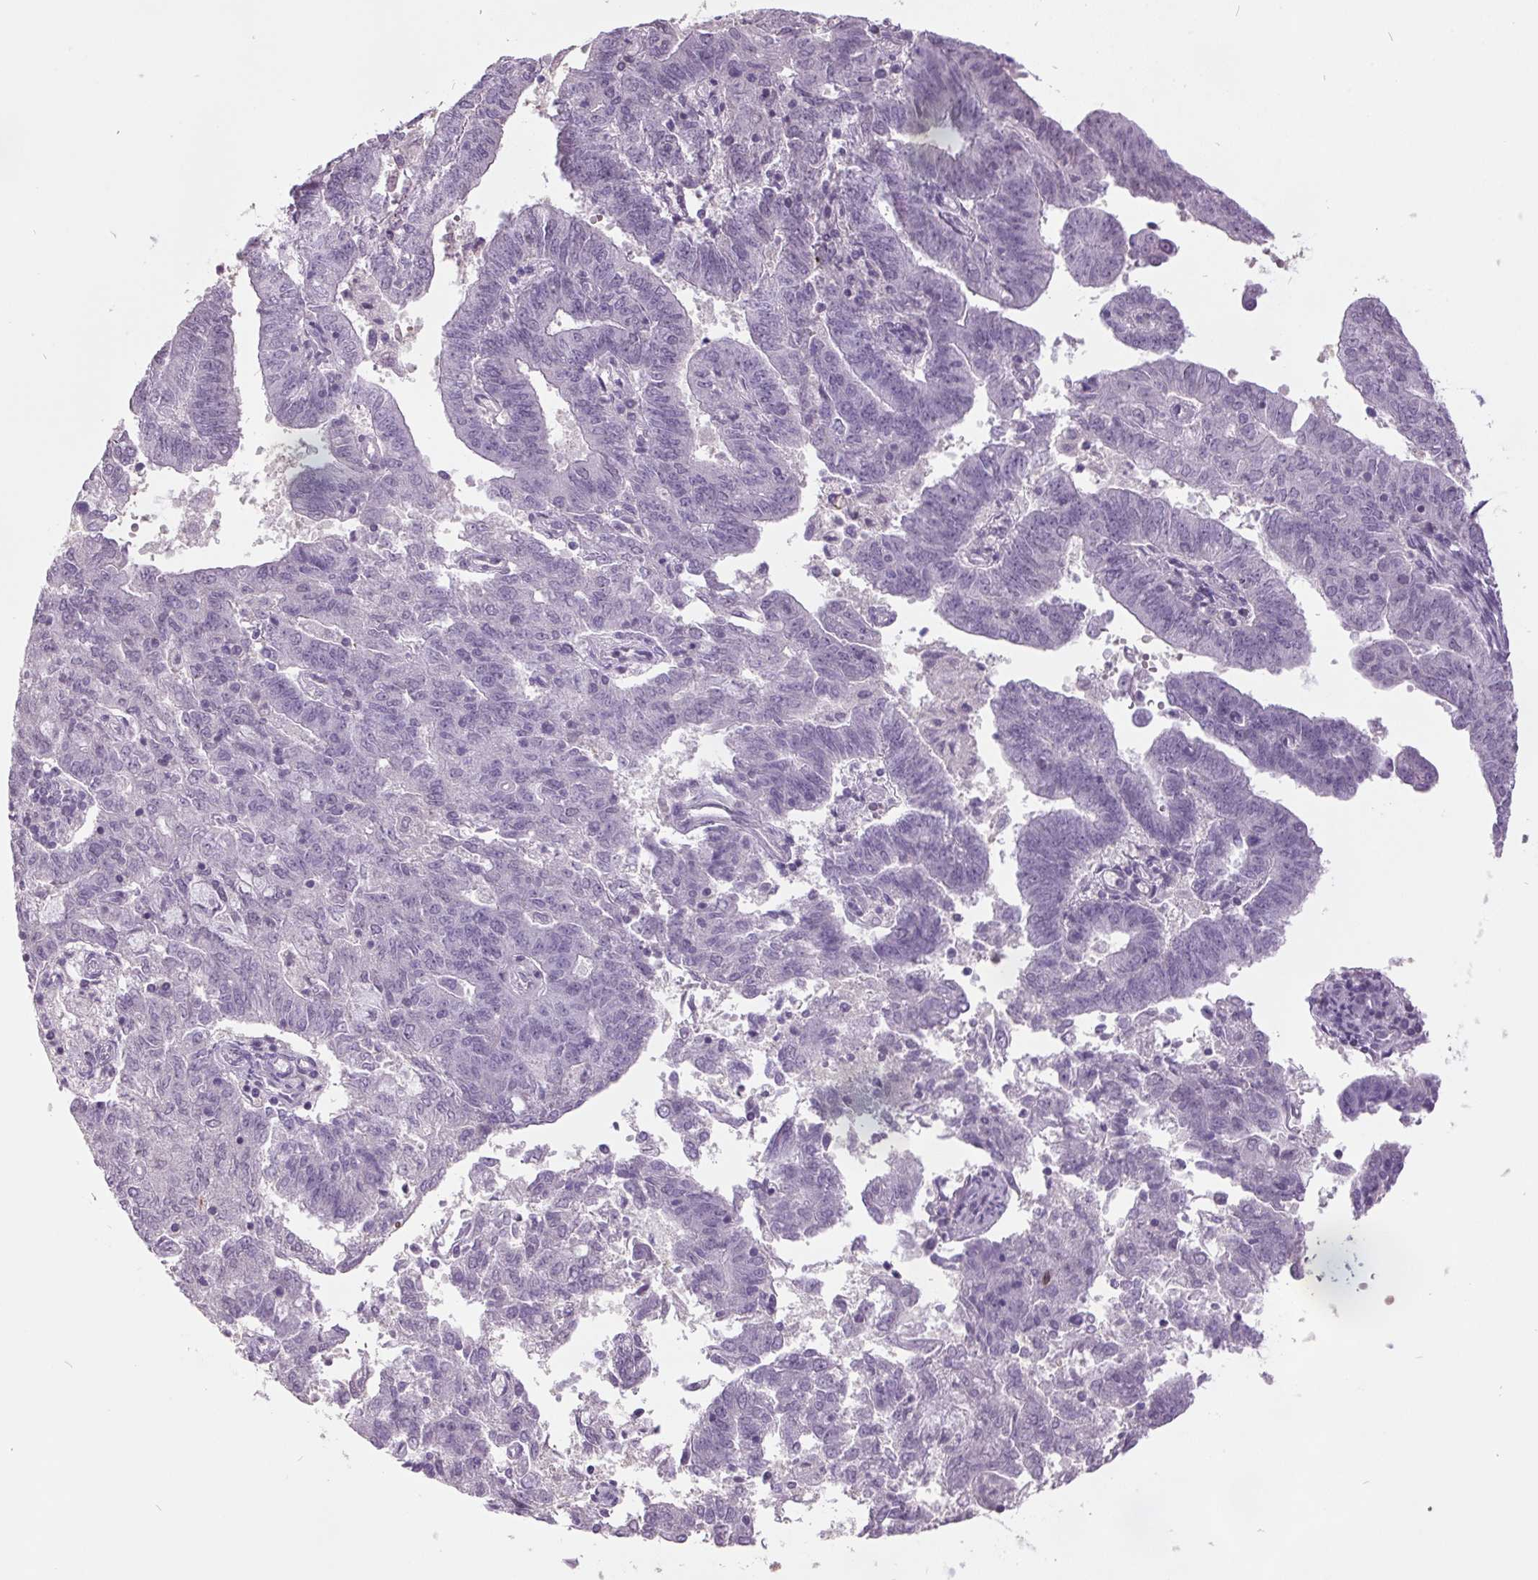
{"staining": {"intensity": "negative", "quantity": "none", "location": "none"}, "tissue": "endometrial cancer", "cell_type": "Tumor cells", "image_type": "cancer", "snomed": [{"axis": "morphology", "description": "Adenocarcinoma, NOS"}, {"axis": "topography", "description": "Endometrium"}], "caption": "Tumor cells are negative for brown protein staining in endometrial adenocarcinoma.", "gene": "C2orf16", "patient": {"sex": "female", "age": 82}}